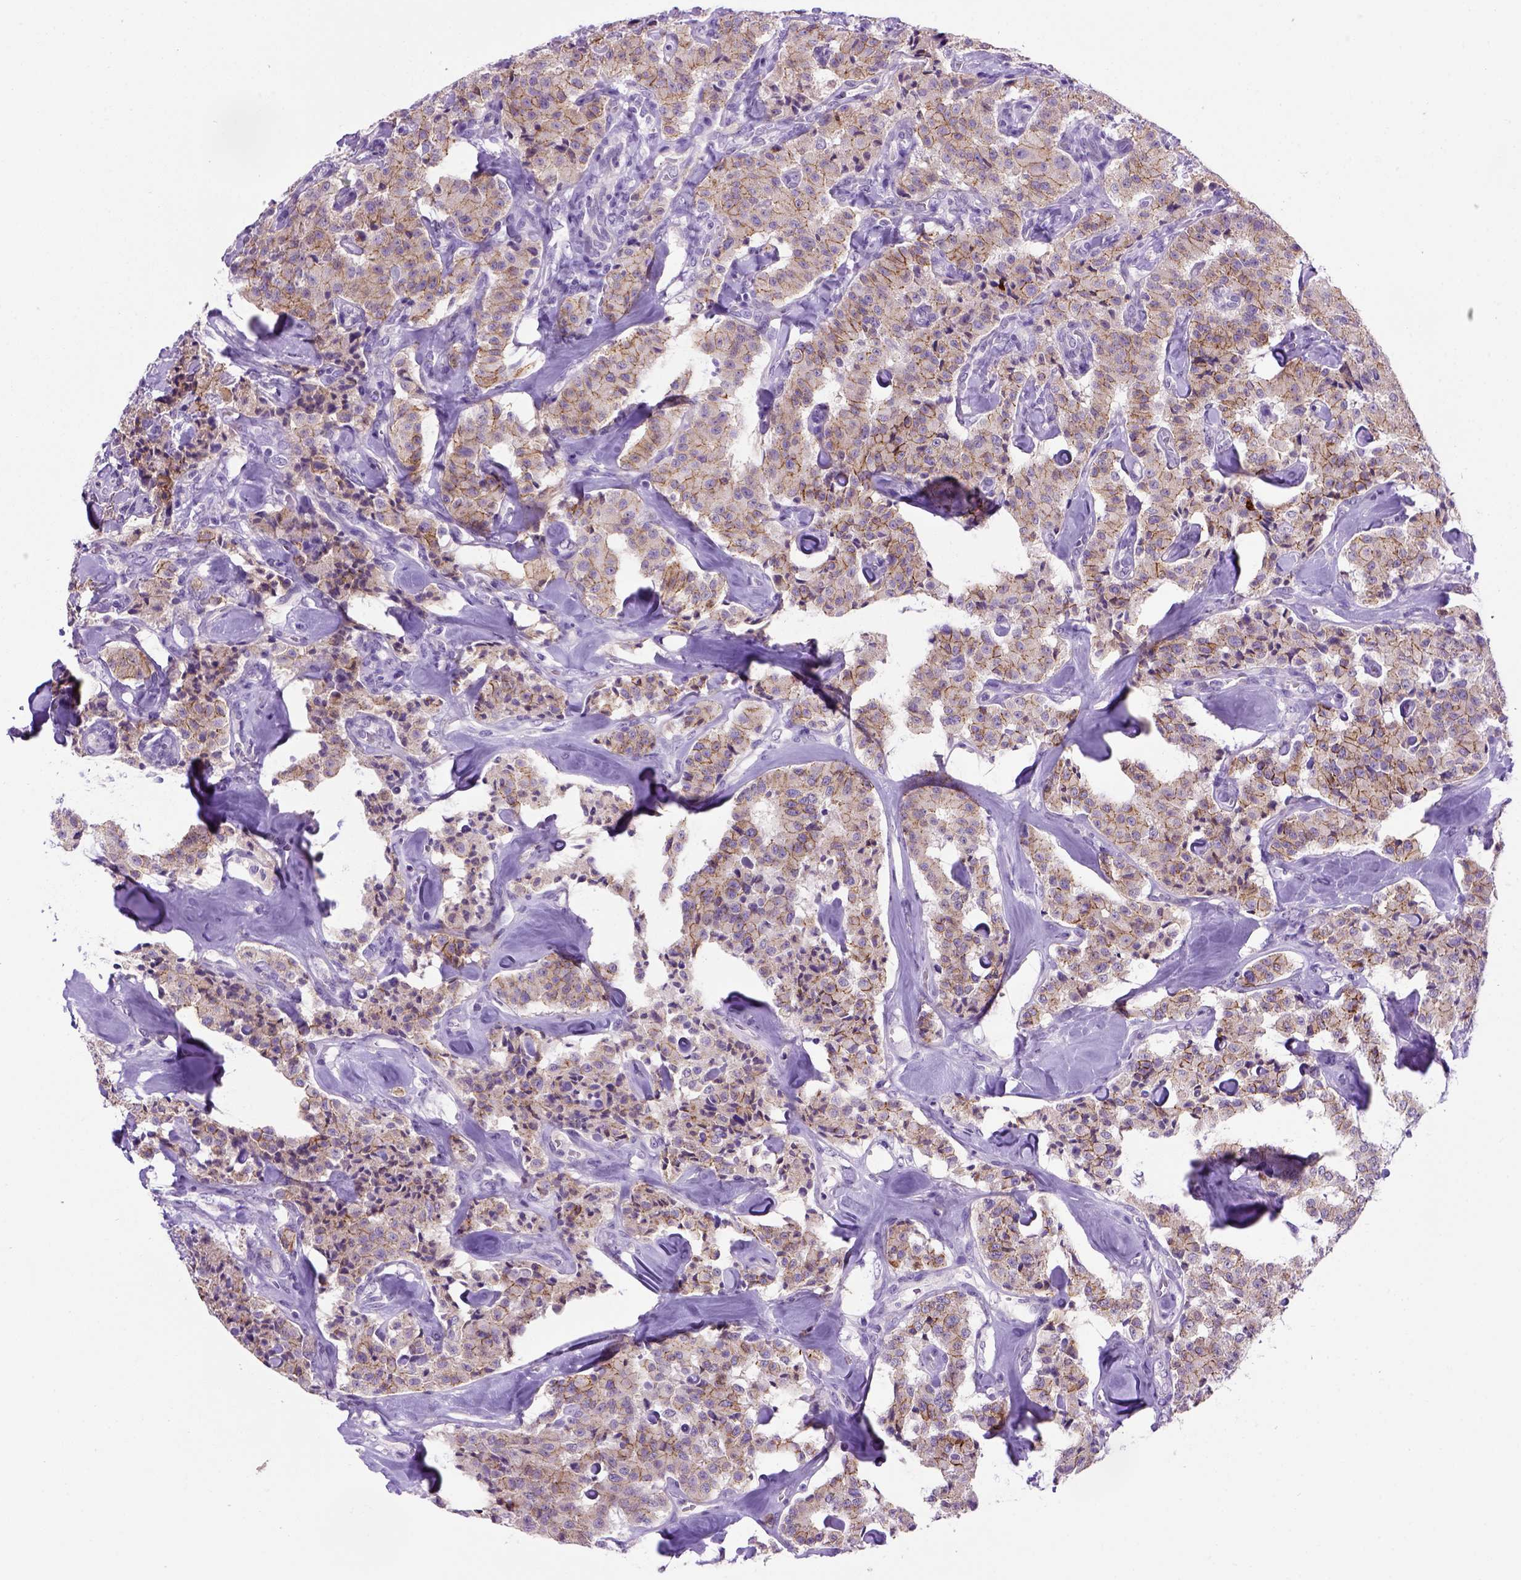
{"staining": {"intensity": "moderate", "quantity": "25%-75%", "location": "cytoplasmic/membranous"}, "tissue": "carcinoid", "cell_type": "Tumor cells", "image_type": "cancer", "snomed": [{"axis": "morphology", "description": "Carcinoid, malignant, NOS"}, {"axis": "topography", "description": "Pancreas"}], "caption": "Immunohistochemistry histopathology image of malignant carcinoid stained for a protein (brown), which demonstrates medium levels of moderate cytoplasmic/membranous positivity in about 25%-75% of tumor cells.", "gene": "CDH1", "patient": {"sex": "male", "age": 41}}